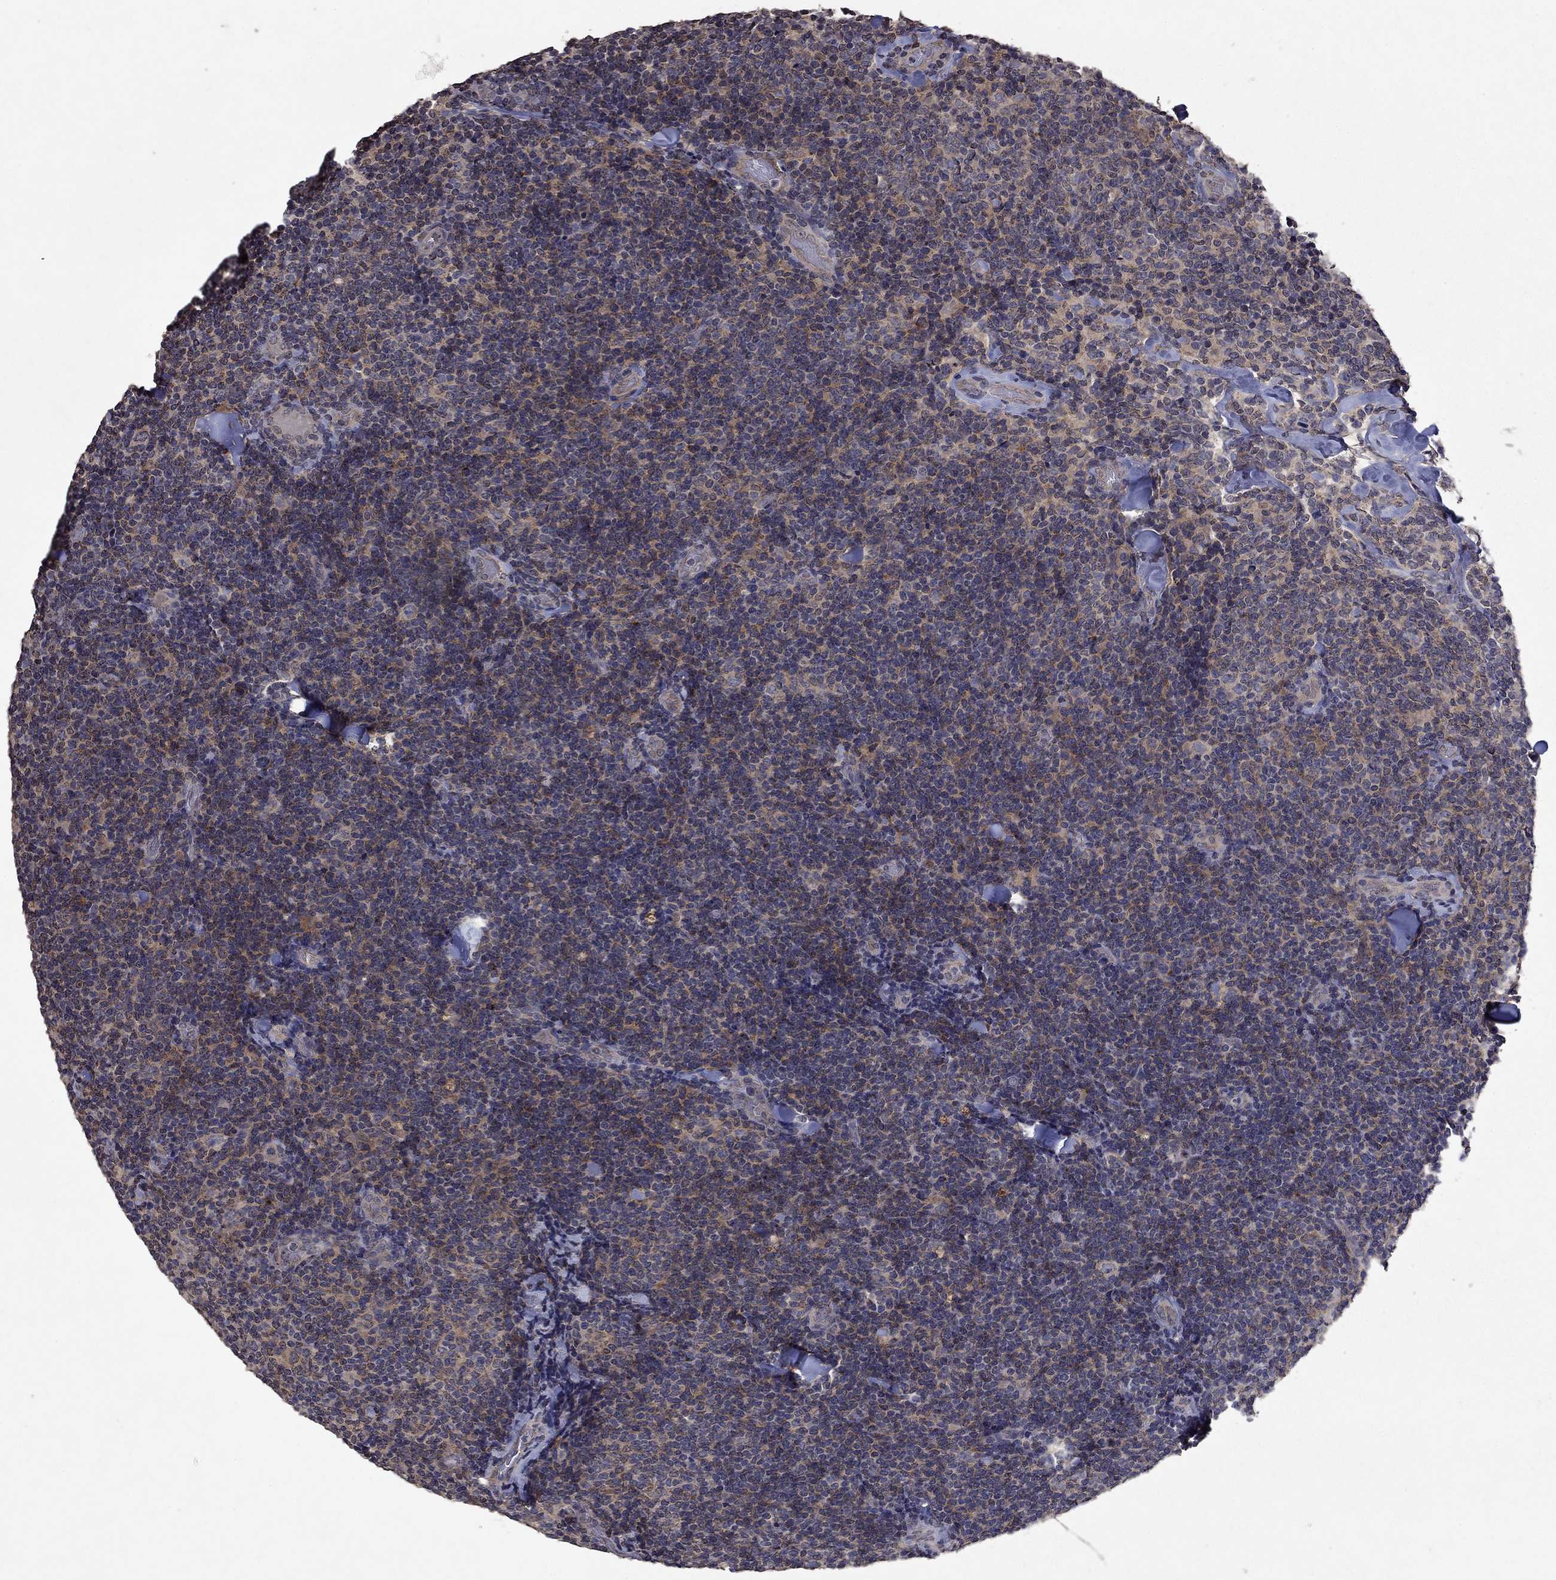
{"staining": {"intensity": "weak", "quantity": ">75%", "location": "cytoplasmic/membranous"}, "tissue": "lymphoma", "cell_type": "Tumor cells", "image_type": "cancer", "snomed": [{"axis": "morphology", "description": "Malignant lymphoma, non-Hodgkin's type, Low grade"}, {"axis": "topography", "description": "Lymph node"}], "caption": "DAB immunohistochemical staining of low-grade malignant lymphoma, non-Hodgkin's type reveals weak cytoplasmic/membranous protein expression in about >75% of tumor cells.", "gene": "TTC38", "patient": {"sex": "female", "age": 56}}